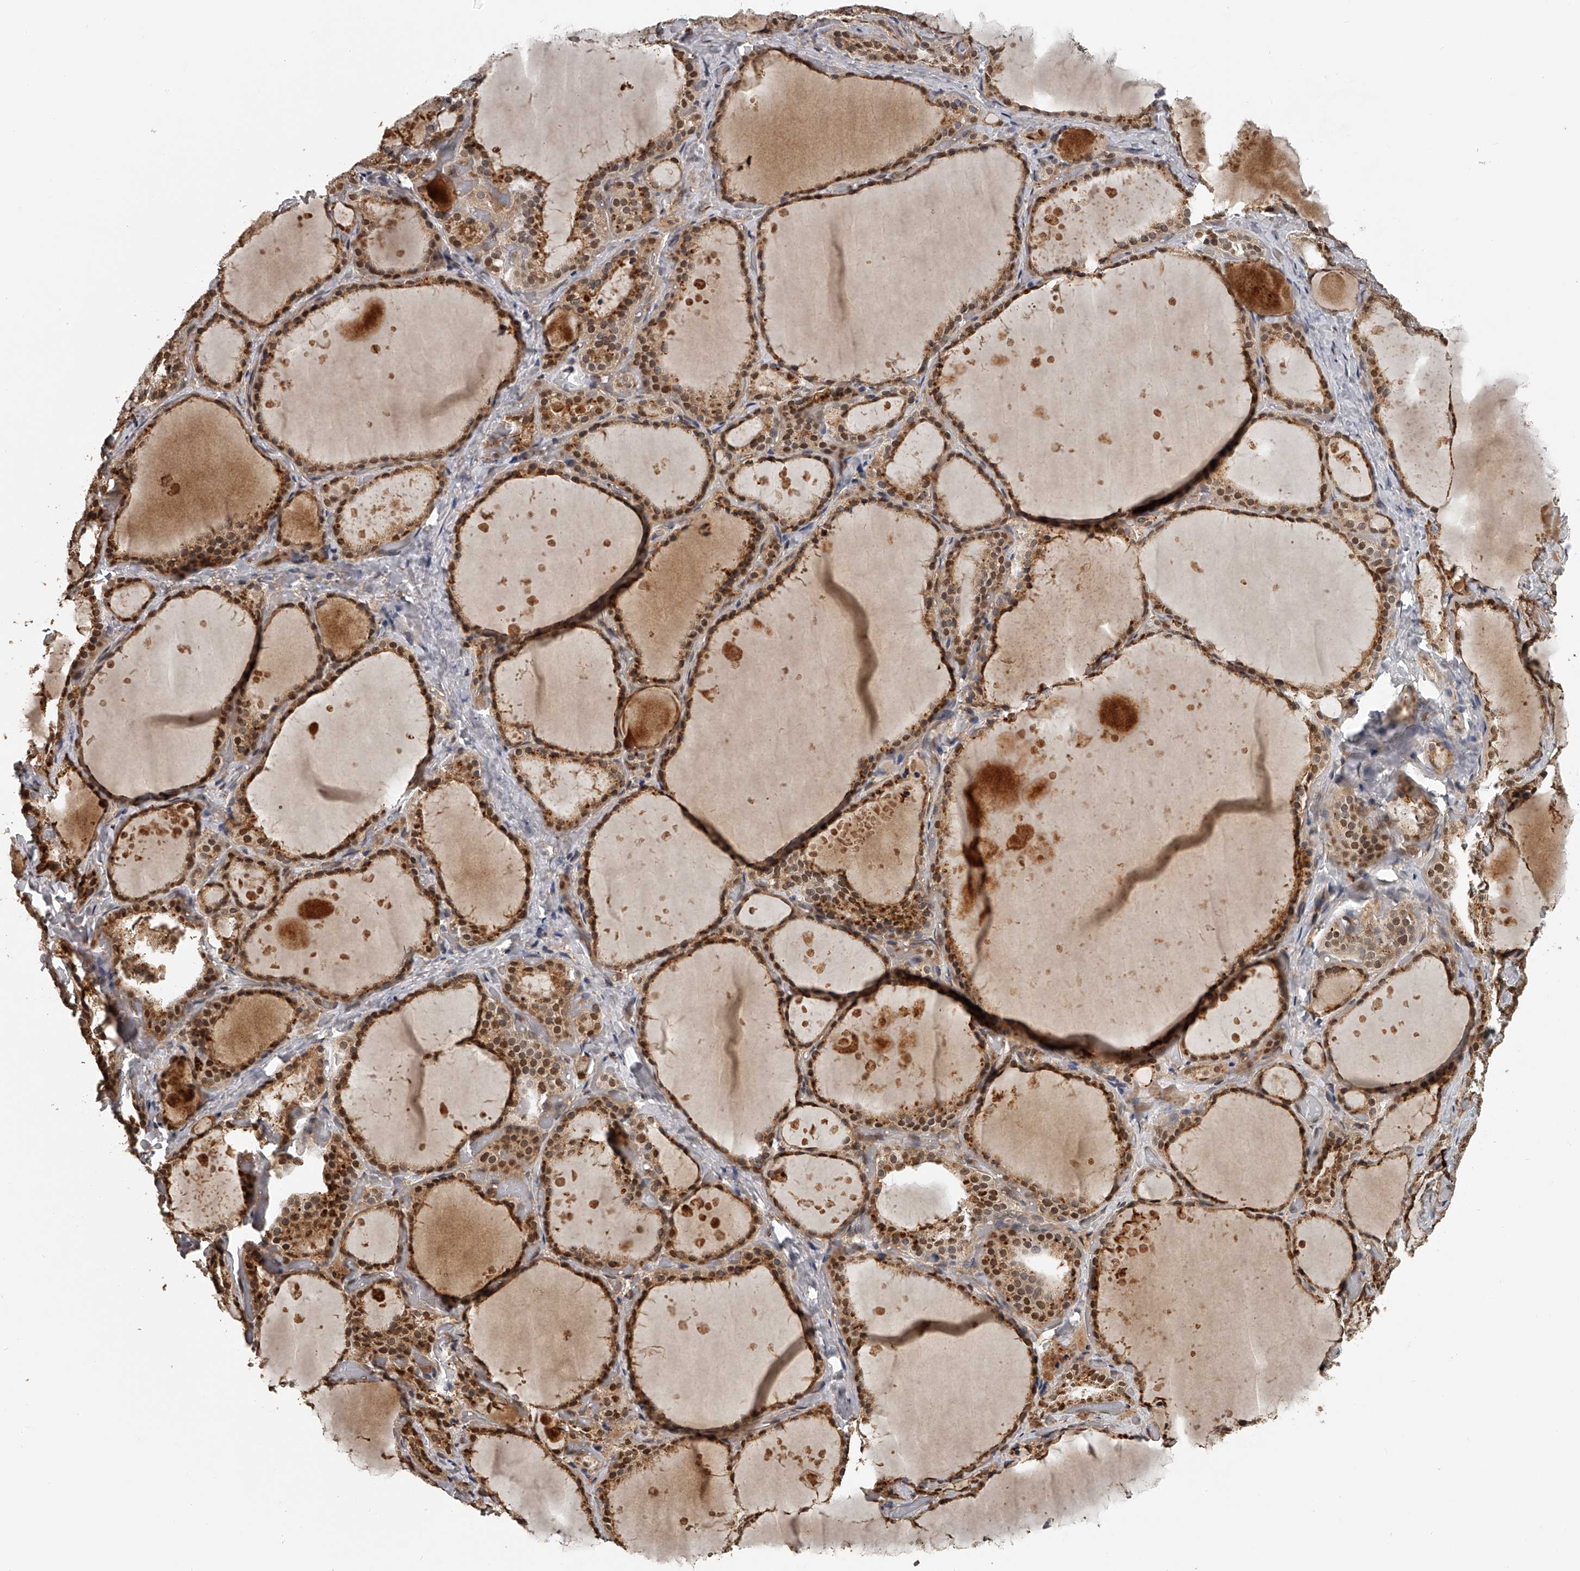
{"staining": {"intensity": "strong", "quantity": ">75%", "location": "cytoplasmic/membranous,nuclear"}, "tissue": "thyroid gland", "cell_type": "Glandular cells", "image_type": "normal", "snomed": [{"axis": "morphology", "description": "Normal tissue, NOS"}, {"axis": "topography", "description": "Thyroid gland"}], "caption": "Immunohistochemistry (IHC) image of benign thyroid gland: thyroid gland stained using immunohistochemistry displays high levels of strong protein expression localized specifically in the cytoplasmic/membranous,nuclear of glandular cells, appearing as a cytoplasmic/membranous,nuclear brown color.", "gene": "PLEKHG1", "patient": {"sex": "female", "age": 44}}